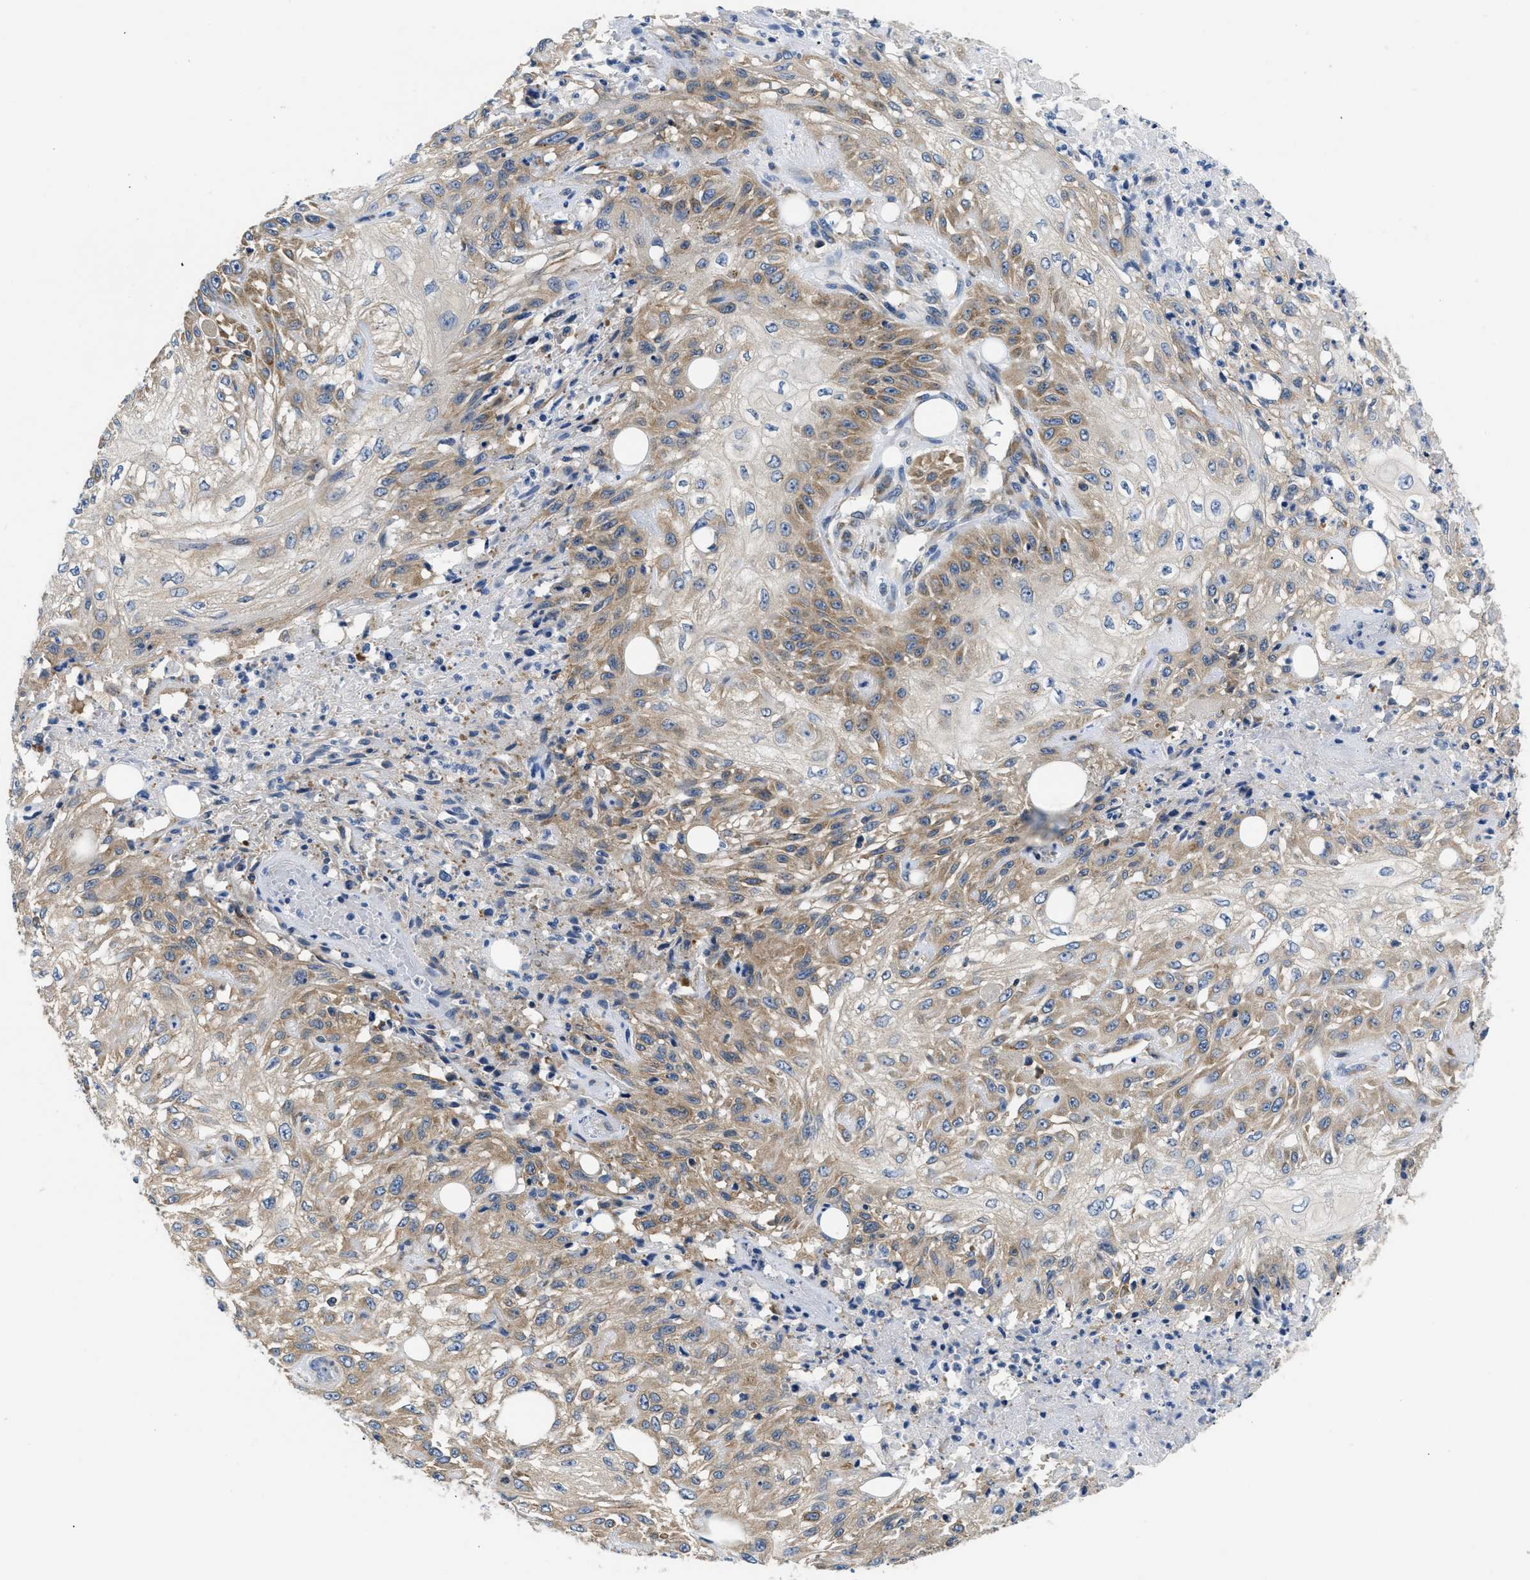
{"staining": {"intensity": "moderate", "quantity": "25%-75%", "location": "cytoplasmic/membranous"}, "tissue": "skin cancer", "cell_type": "Tumor cells", "image_type": "cancer", "snomed": [{"axis": "morphology", "description": "Squamous cell carcinoma, NOS"}, {"axis": "morphology", "description": "Squamous cell carcinoma, metastatic, NOS"}, {"axis": "topography", "description": "Skin"}, {"axis": "topography", "description": "Lymph node"}], "caption": "High-power microscopy captured an immunohistochemistry micrograph of squamous cell carcinoma (skin), revealing moderate cytoplasmic/membranous positivity in about 25%-75% of tumor cells.", "gene": "ABCF1", "patient": {"sex": "male", "age": 75}}